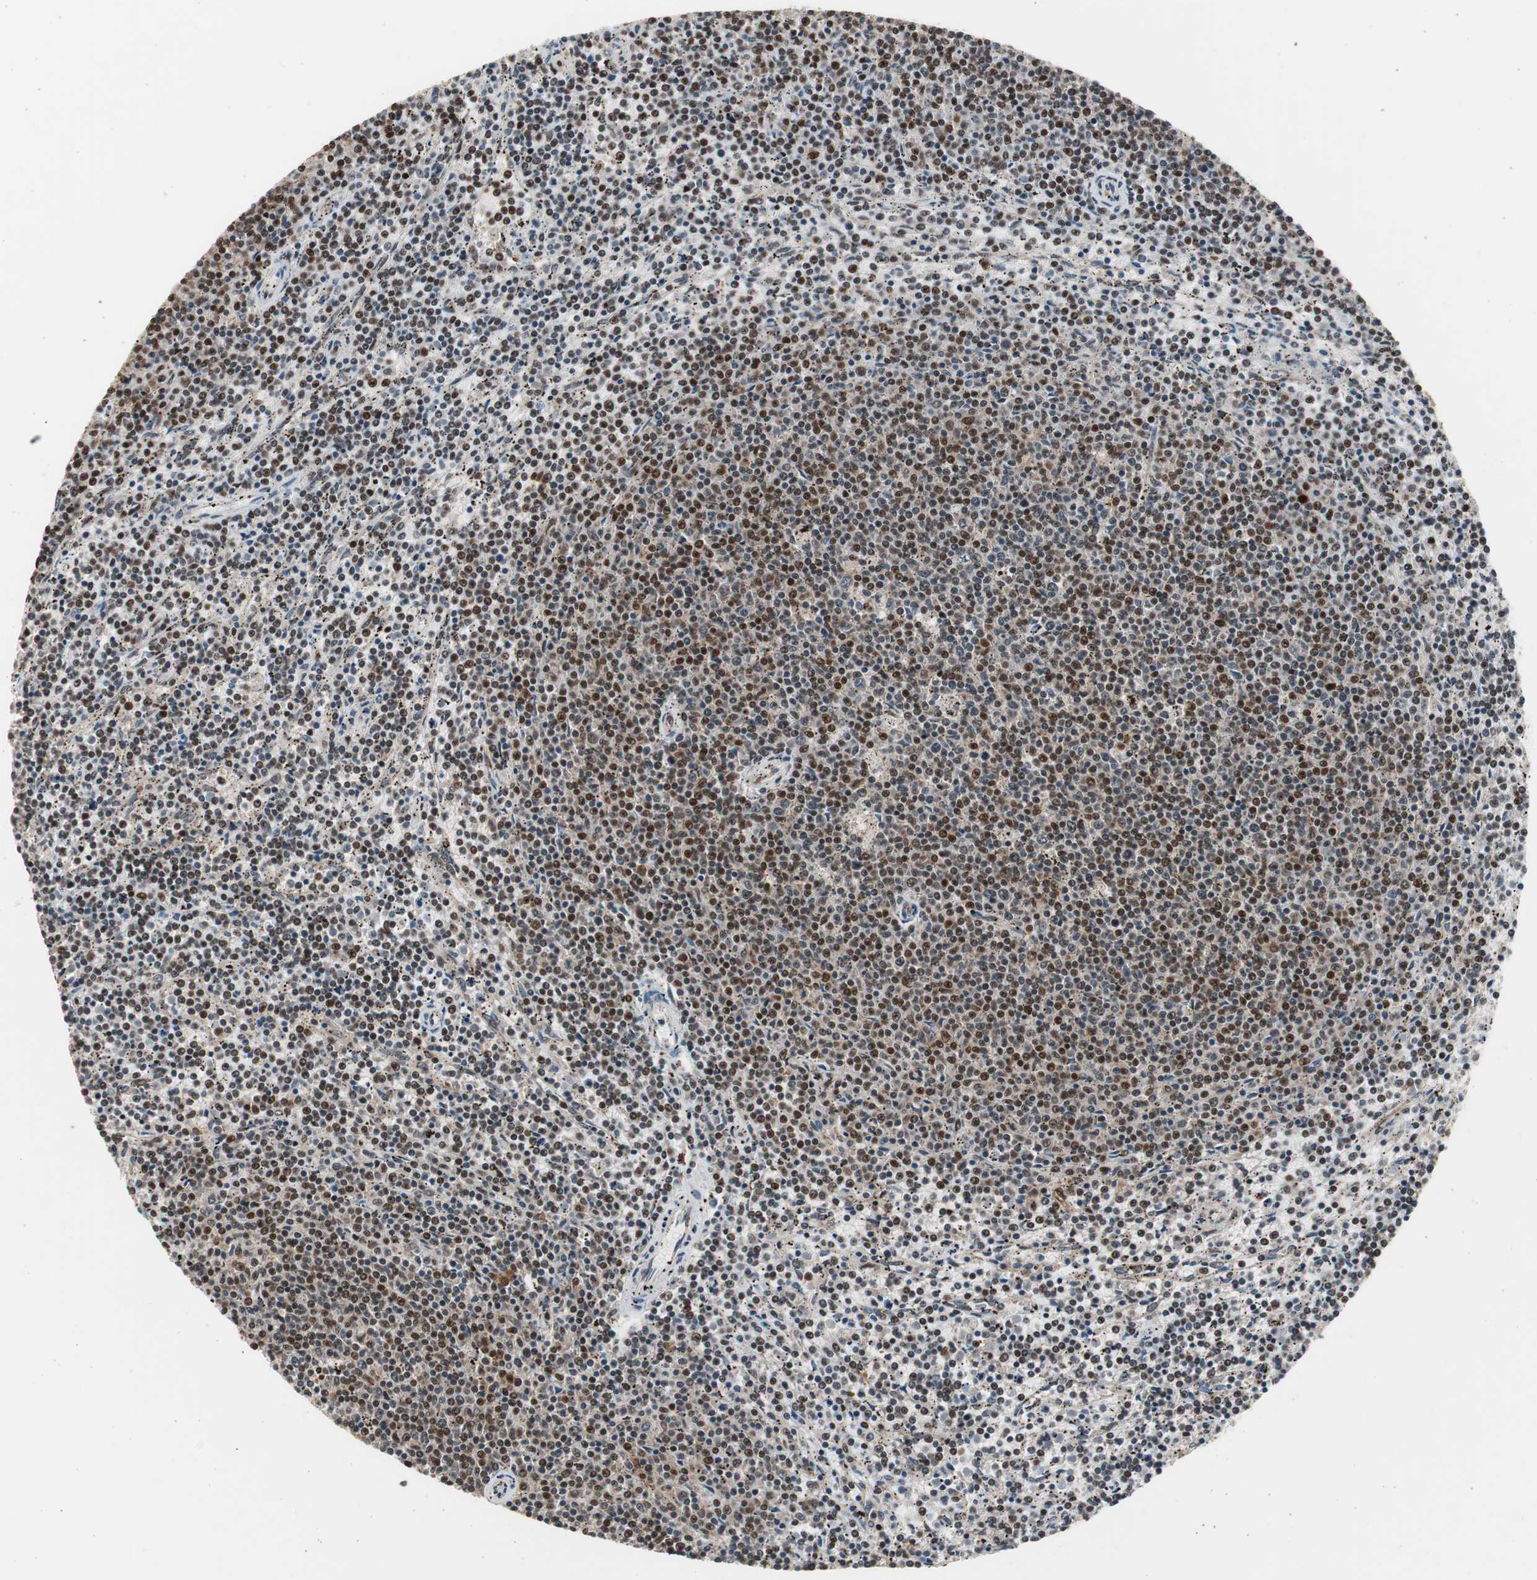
{"staining": {"intensity": "moderate", "quantity": ">75%", "location": "nuclear"}, "tissue": "lymphoma", "cell_type": "Tumor cells", "image_type": "cancer", "snomed": [{"axis": "morphology", "description": "Malignant lymphoma, non-Hodgkin's type, Low grade"}, {"axis": "topography", "description": "Spleen"}], "caption": "A photomicrograph of human lymphoma stained for a protein reveals moderate nuclear brown staining in tumor cells. (DAB (3,3'-diaminobenzidine) IHC, brown staining for protein, blue staining for nuclei).", "gene": "RPA1", "patient": {"sex": "female", "age": 50}}